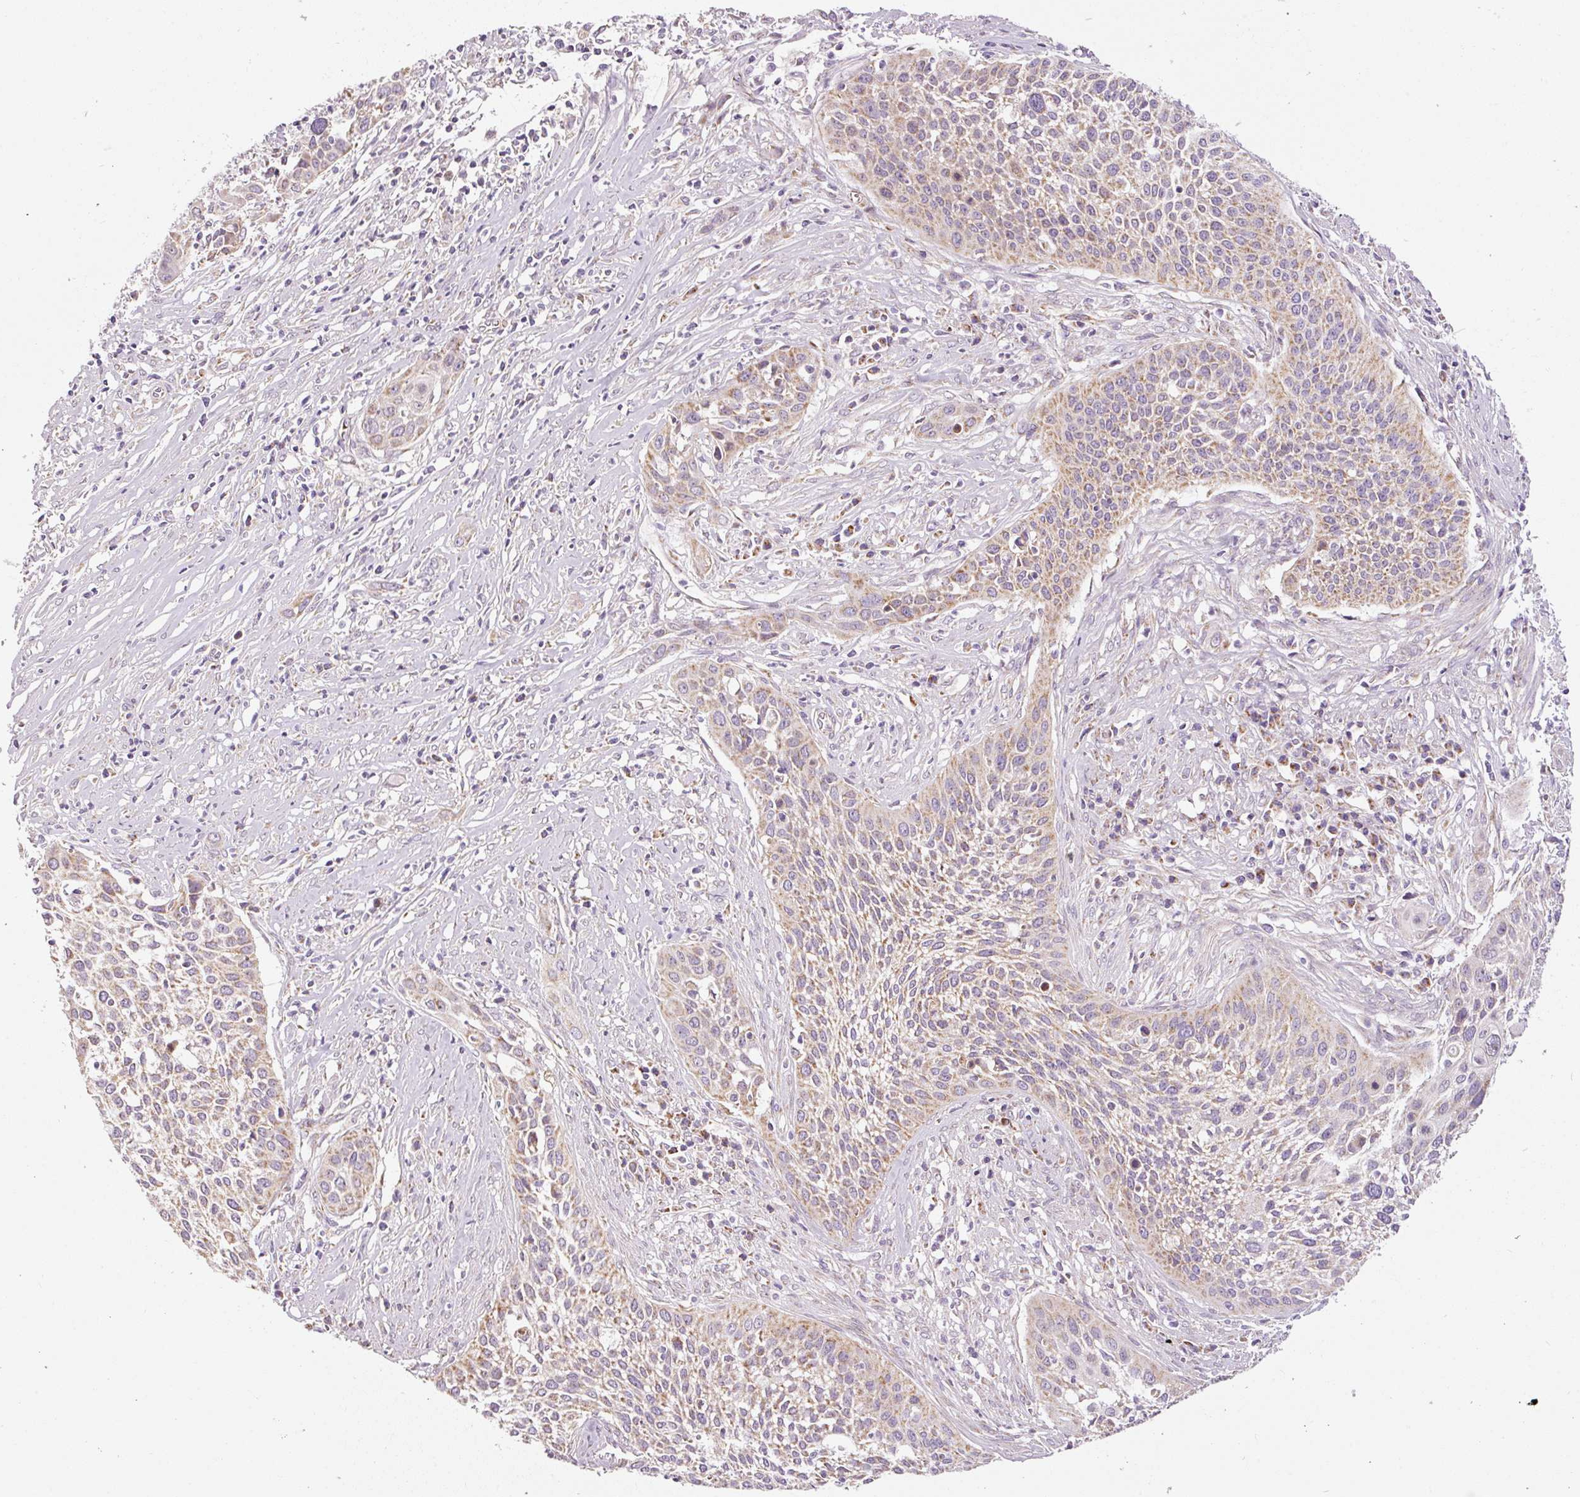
{"staining": {"intensity": "weak", "quantity": ">75%", "location": "cytoplasmic/membranous"}, "tissue": "cervical cancer", "cell_type": "Tumor cells", "image_type": "cancer", "snomed": [{"axis": "morphology", "description": "Squamous cell carcinoma, NOS"}, {"axis": "topography", "description": "Cervix"}], "caption": "Immunohistochemical staining of human cervical cancer (squamous cell carcinoma) shows low levels of weak cytoplasmic/membranous protein expression in approximately >75% of tumor cells.", "gene": "NDUFB4", "patient": {"sex": "female", "age": 34}}